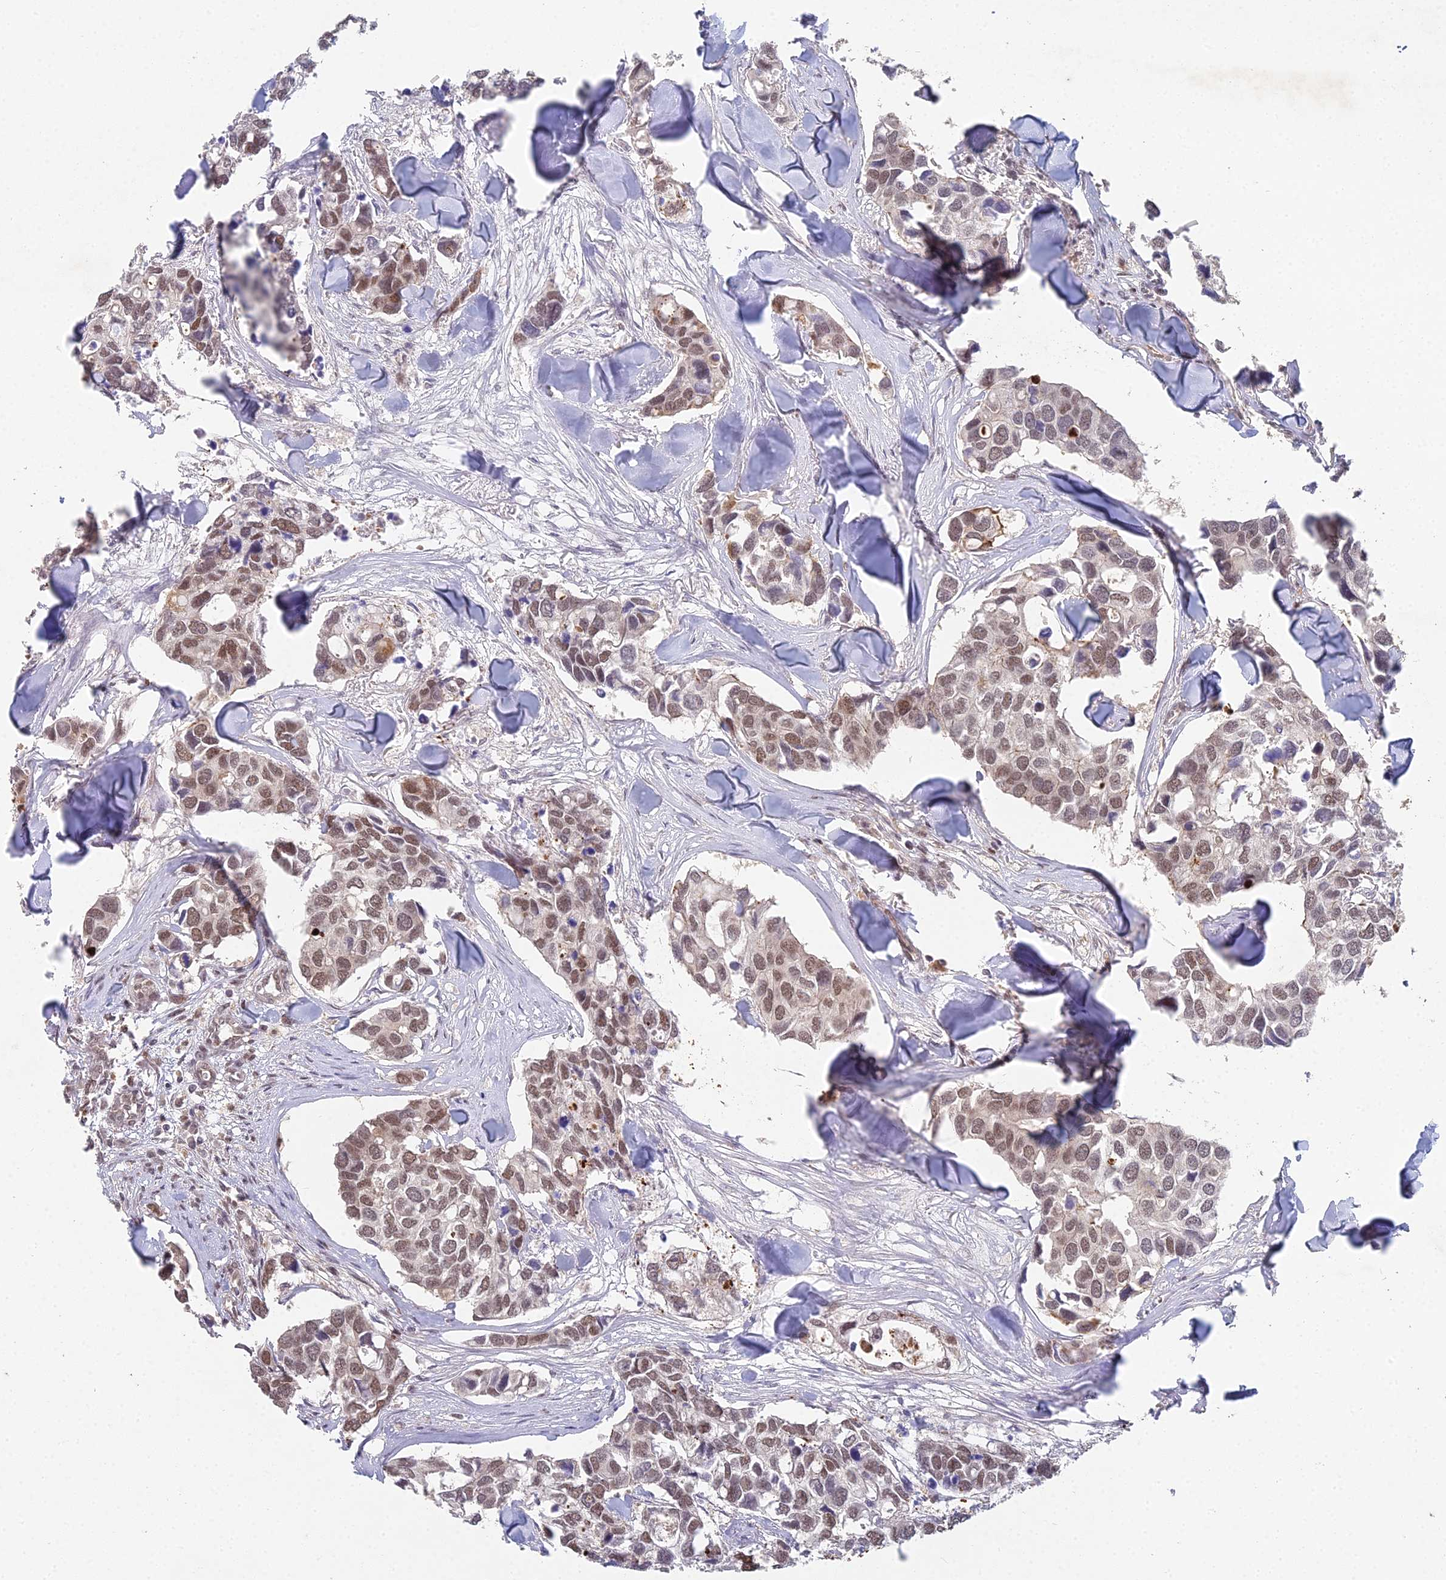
{"staining": {"intensity": "moderate", "quantity": ">75%", "location": "nuclear"}, "tissue": "breast cancer", "cell_type": "Tumor cells", "image_type": "cancer", "snomed": [{"axis": "morphology", "description": "Duct carcinoma"}, {"axis": "topography", "description": "Breast"}], "caption": "An image of breast cancer (intraductal carcinoma) stained for a protein exhibits moderate nuclear brown staining in tumor cells.", "gene": "ABHD17A", "patient": {"sex": "female", "age": 83}}